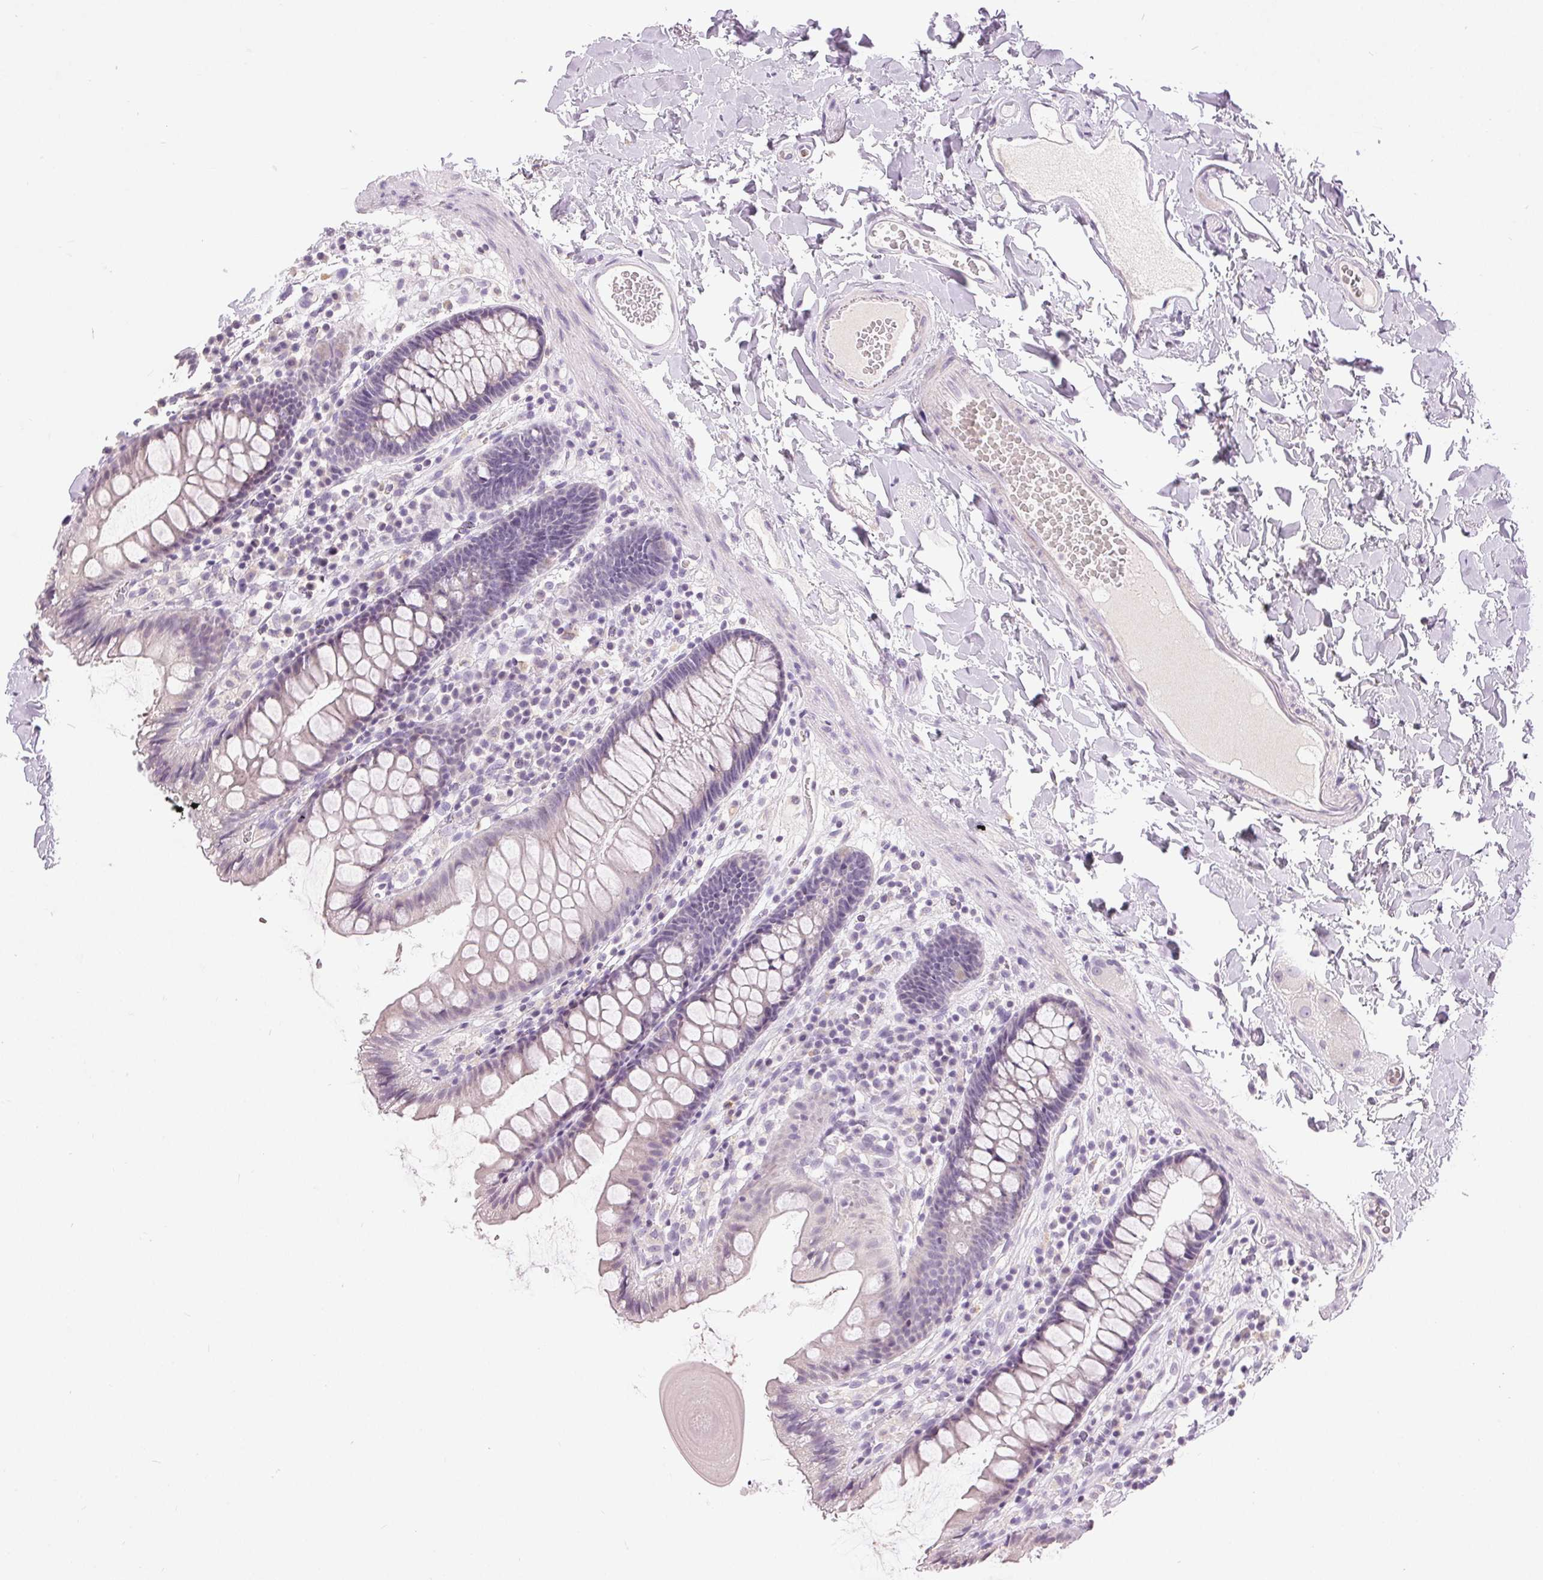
{"staining": {"intensity": "negative", "quantity": "none", "location": "none"}, "tissue": "colon", "cell_type": "Endothelial cells", "image_type": "normal", "snomed": [{"axis": "morphology", "description": "Normal tissue, NOS"}, {"axis": "topography", "description": "Colon"}], "caption": "Immunohistochemical staining of unremarkable colon reveals no significant staining in endothelial cells.", "gene": "DSG3", "patient": {"sex": "male", "age": 84}}